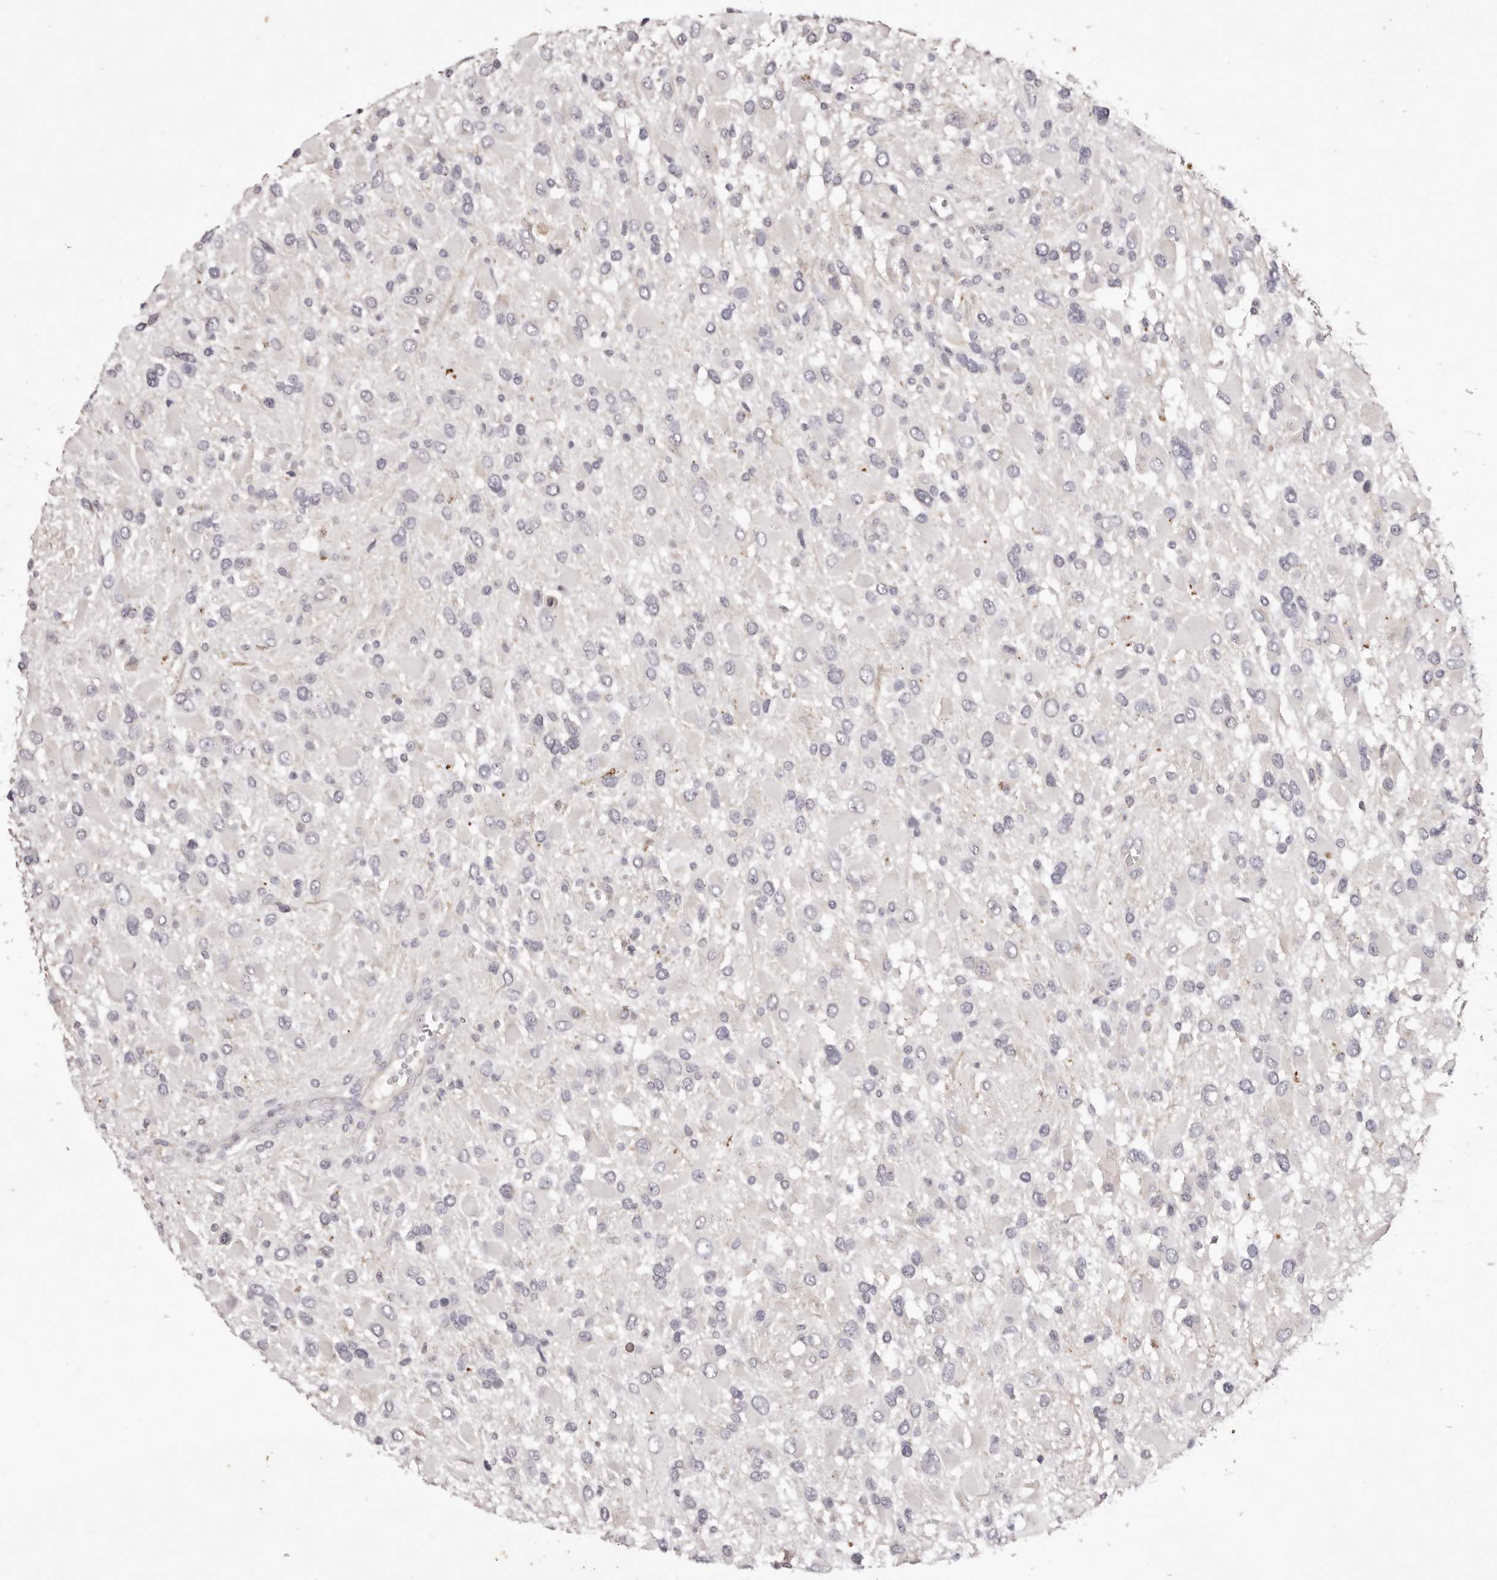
{"staining": {"intensity": "negative", "quantity": "none", "location": "none"}, "tissue": "glioma", "cell_type": "Tumor cells", "image_type": "cancer", "snomed": [{"axis": "morphology", "description": "Glioma, malignant, High grade"}, {"axis": "topography", "description": "Brain"}], "caption": "This is a image of immunohistochemistry staining of glioma, which shows no expression in tumor cells.", "gene": "GARNL3", "patient": {"sex": "male", "age": 53}}